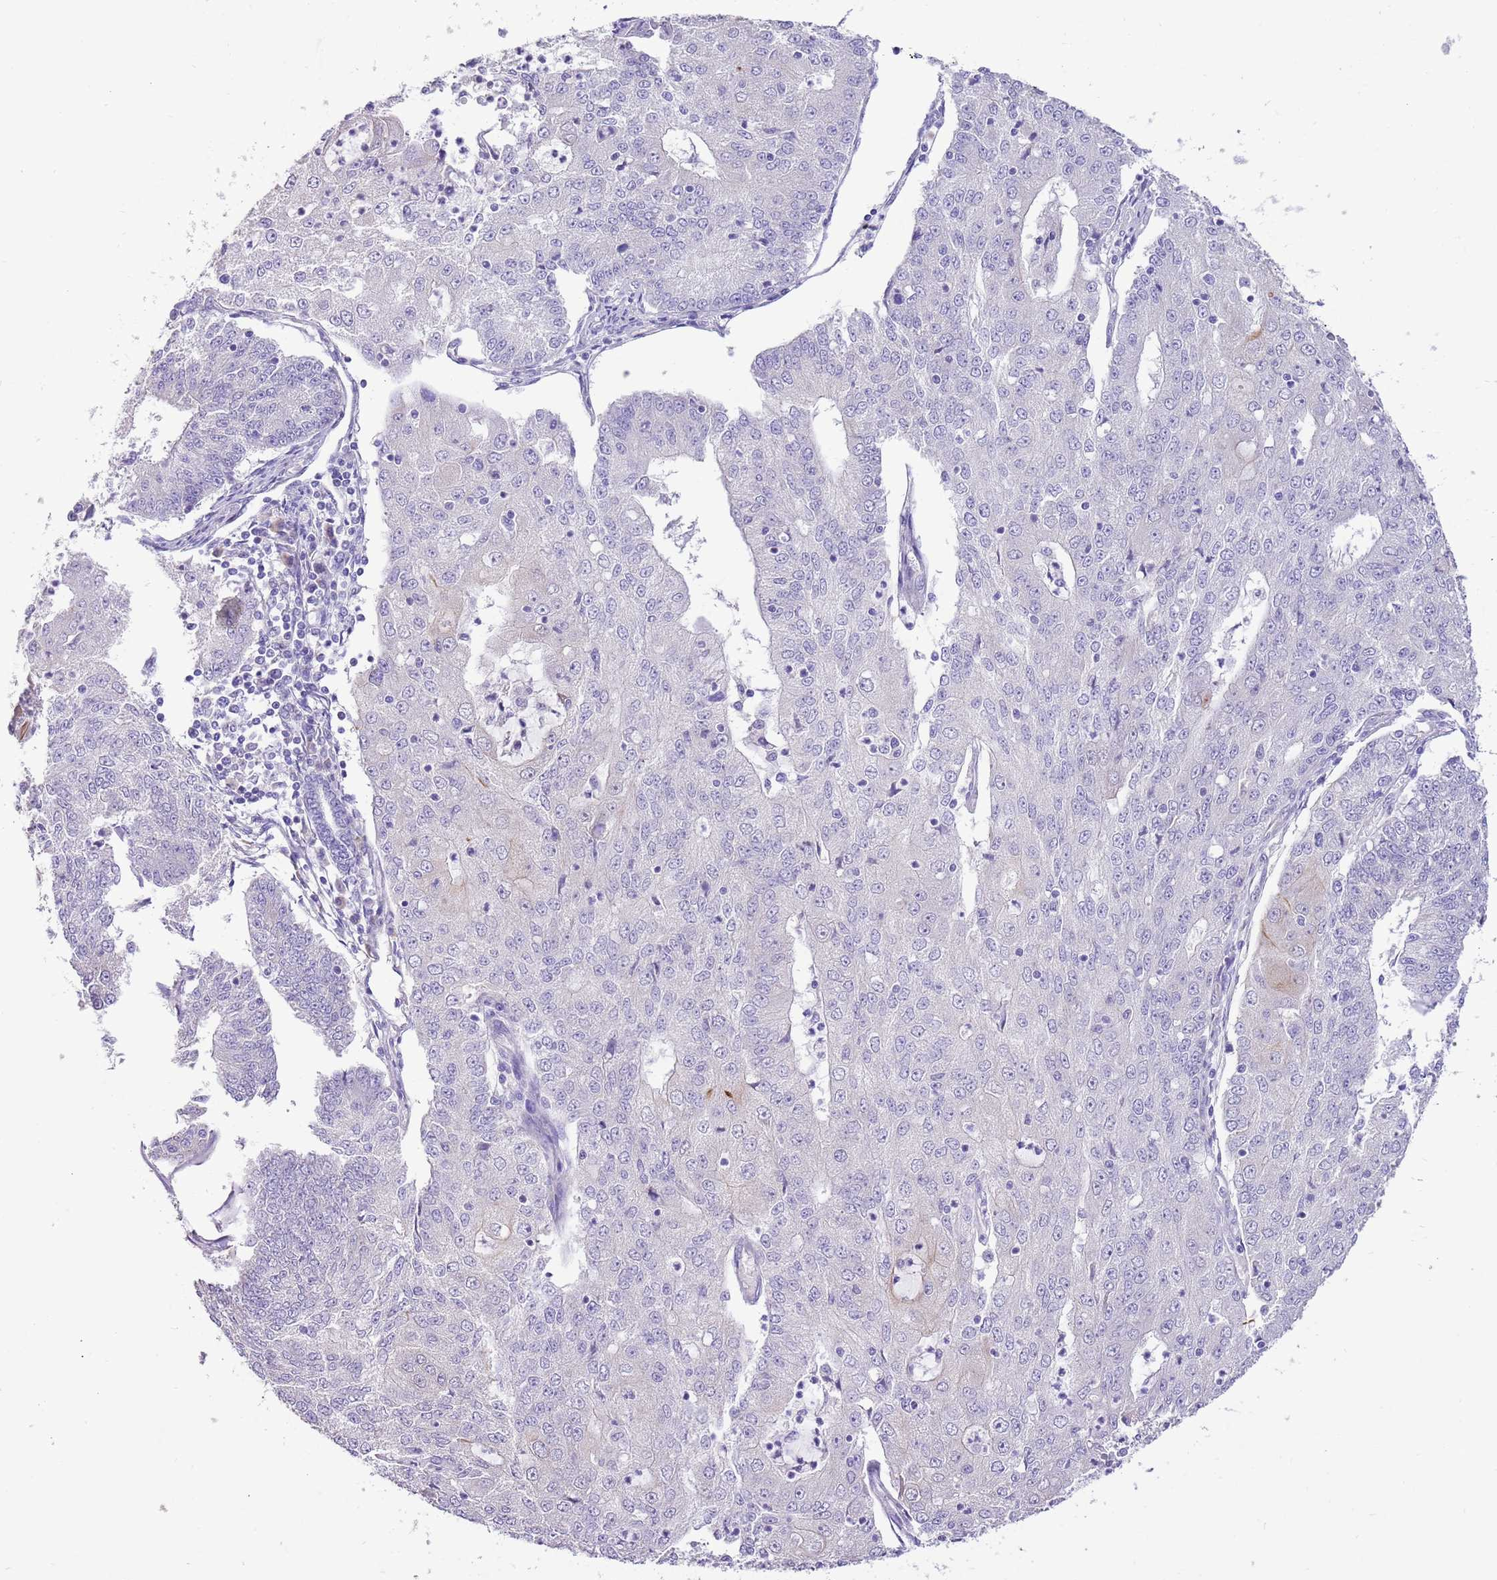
{"staining": {"intensity": "moderate", "quantity": "<25%", "location": "cytoplasmic/membranous"}, "tissue": "endometrial cancer", "cell_type": "Tumor cells", "image_type": "cancer", "snomed": [{"axis": "morphology", "description": "Adenocarcinoma, NOS"}, {"axis": "topography", "description": "Endometrium"}], "caption": "This is a micrograph of immunohistochemistry staining of endometrial cancer (adenocarcinoma), which shows moderate expression in the cytoplasmic/membranous of tumor cells.", "gene": "R3HDM4", "patient": {"sex": "female", "age": 56}}